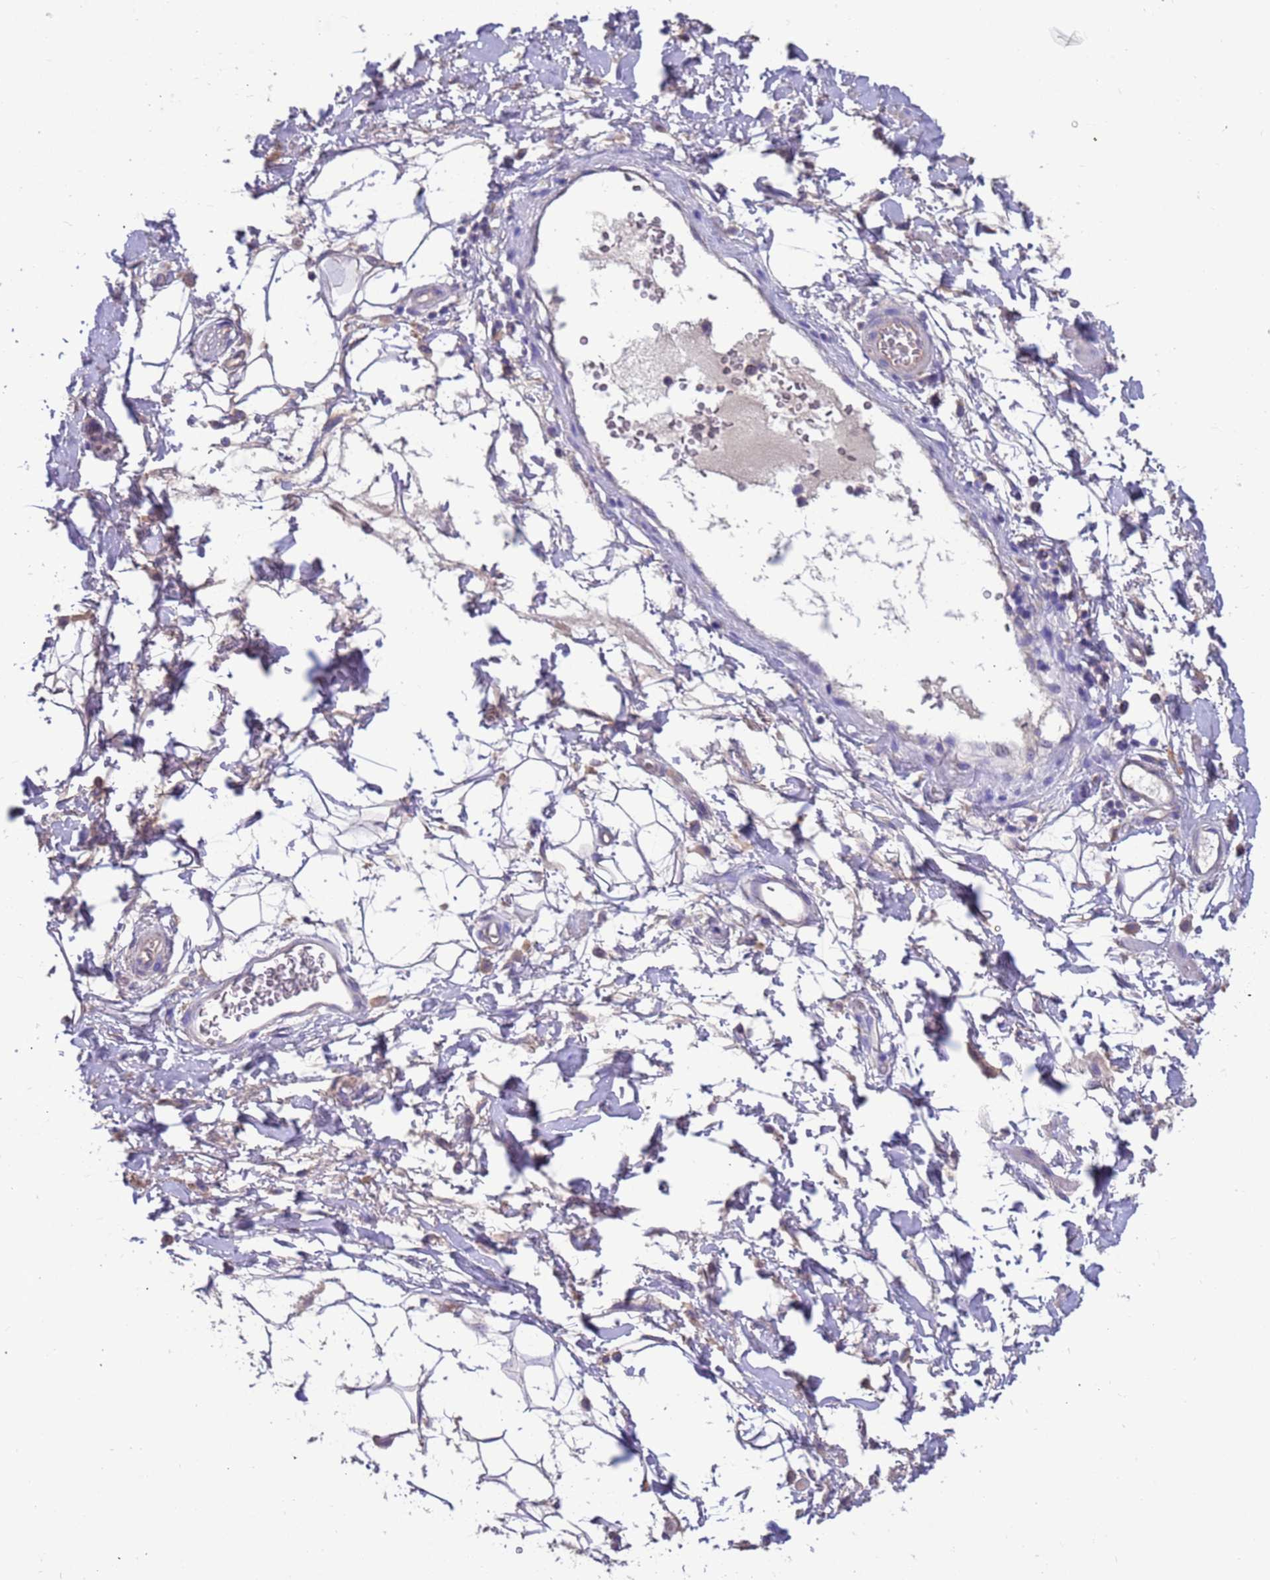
{"staining": {"intensity": "negative", "quantity": "none", "location": "none"}, "tissue": "adipose tissue", "cell_type": "Adipocytes", "image_type": "normal", "snomed": [{"axis": "morphology", "description": "Normal tissue, NOS"}, {"axis": "morphology", "description": "Adenocarcinoma, NOS"}, {"axis": "topography", "description": "Rectum"}, {"axis": "topography", "description": "Vagina"}, {"axis": "topography", "description": "Peripheral nerve tissue"}], "caption": "A high-resolution histopathology image shows immunohistochemistry (IHC) staining of normal adipose tissue, which reveals no significant staining in adipocytes. (Stains: DAB (3,3'-diaminobenzidine) IHC with hematoxylin counter stain, Microscopy: brightfield microscopy at high magnification).", "gene": "SRL", "patient": {"sex": "female", "age": 71}}